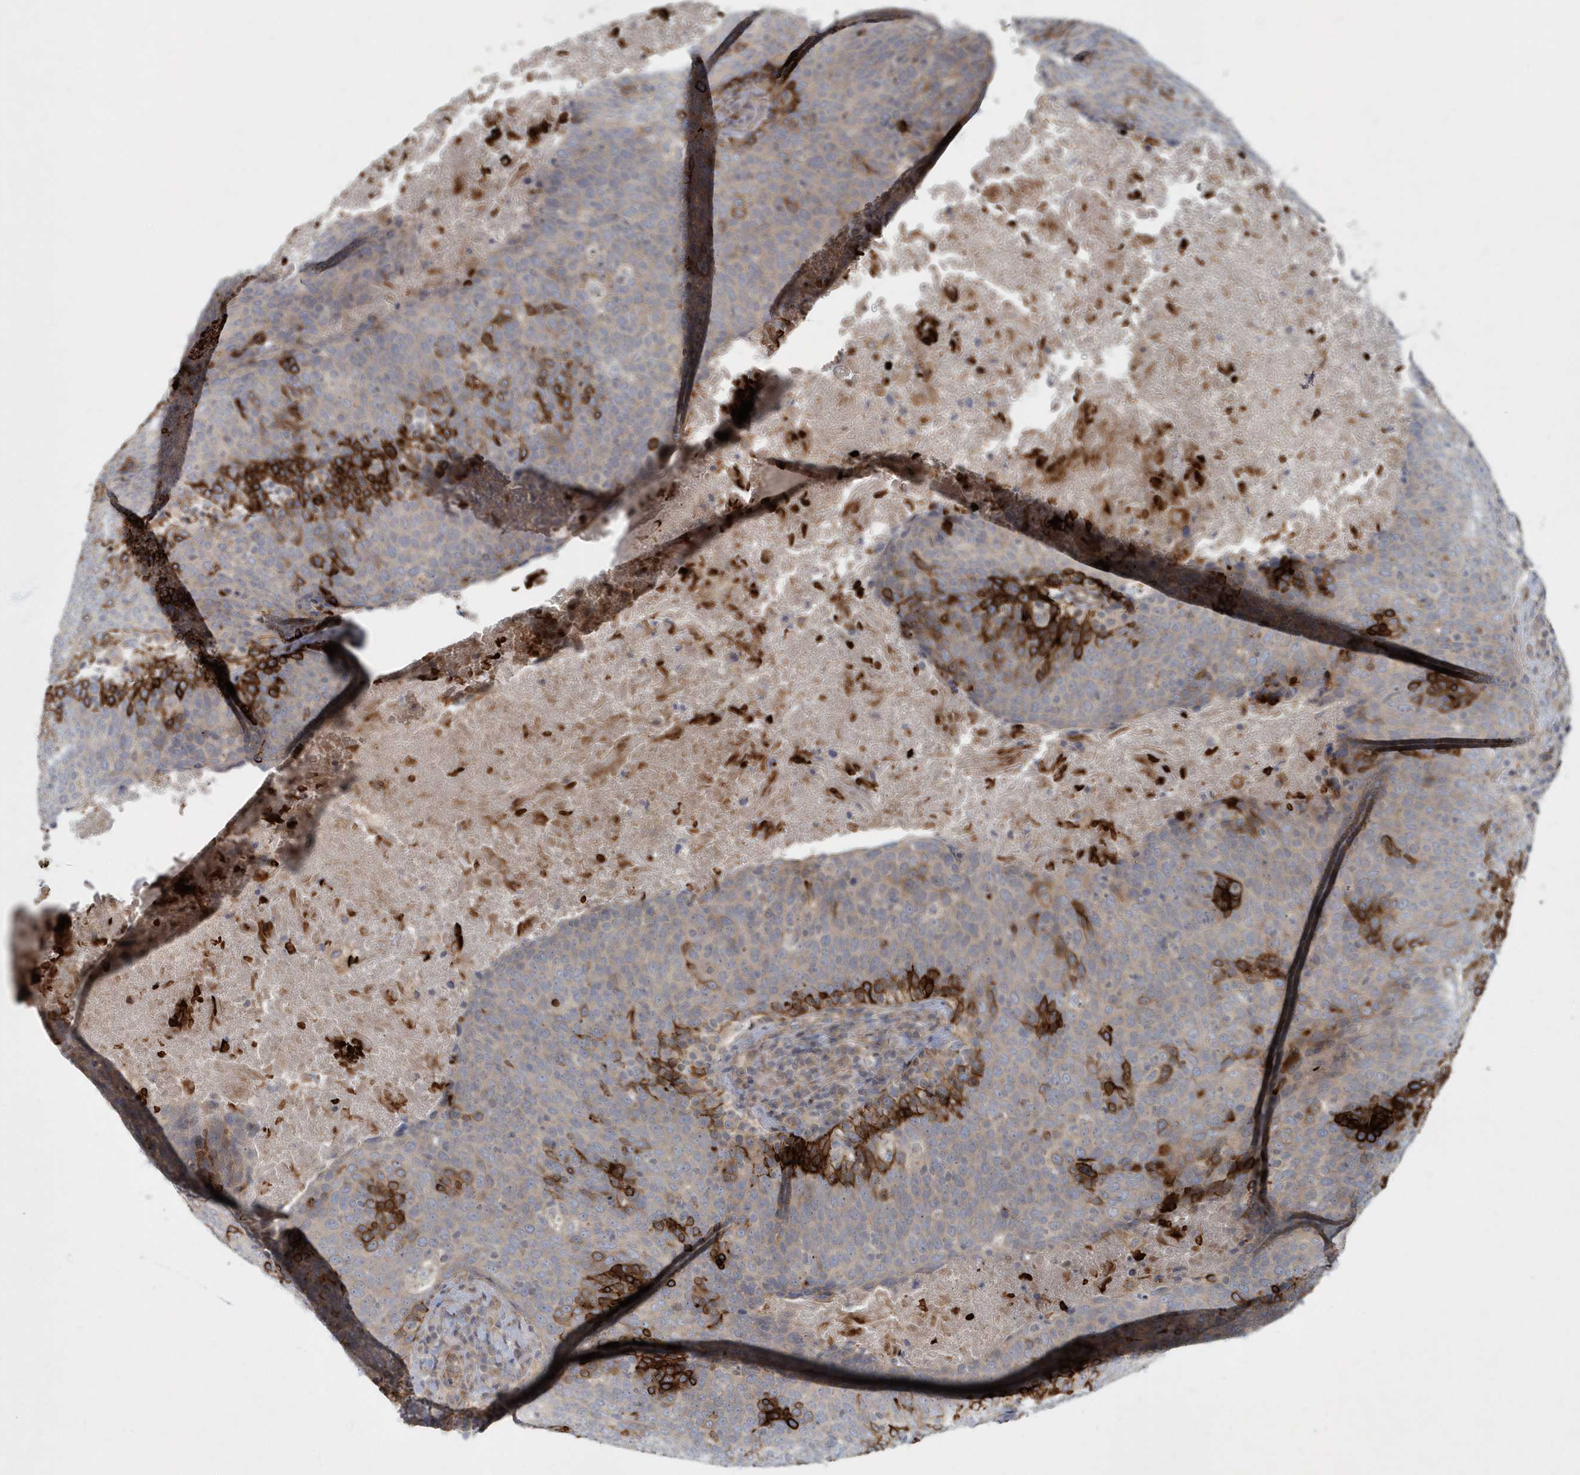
{"staining": {"intensity": "strong", "quantity": "<25%", "location": "cytoplasmic/membranous"}, "tissue": "head and neck cancer", "cell_type": "Tumor cells", "image_type": "cancer", "snomed": [{"axis": "morphology", "description": "Squamous cell carcinoma, NOS"}, {"axis": "morphology", "description": "Squamous cell carcinoma, metastatic, NOS"}, {"axis": "topography", "description": "Lymph node"}, {"axis": "topography", "description": "Head-Neck"}], "caption": "Immunohistochemistry (IHC) staining of head and neck cancer (metastatic squamous cell carcinoma), which demonstrates medium levels of strong cytoplasmic/membranous staining in approximately <25% of tumor cells indicating strong cytoplasmic/membranous protein staining. The staining was performed using DAB (brown) for protein detection and nuclei were counterstained in hematoxylin (blue).", "gene": "ARHGEF38", "patient": {"sex": "male", "age": 62}}